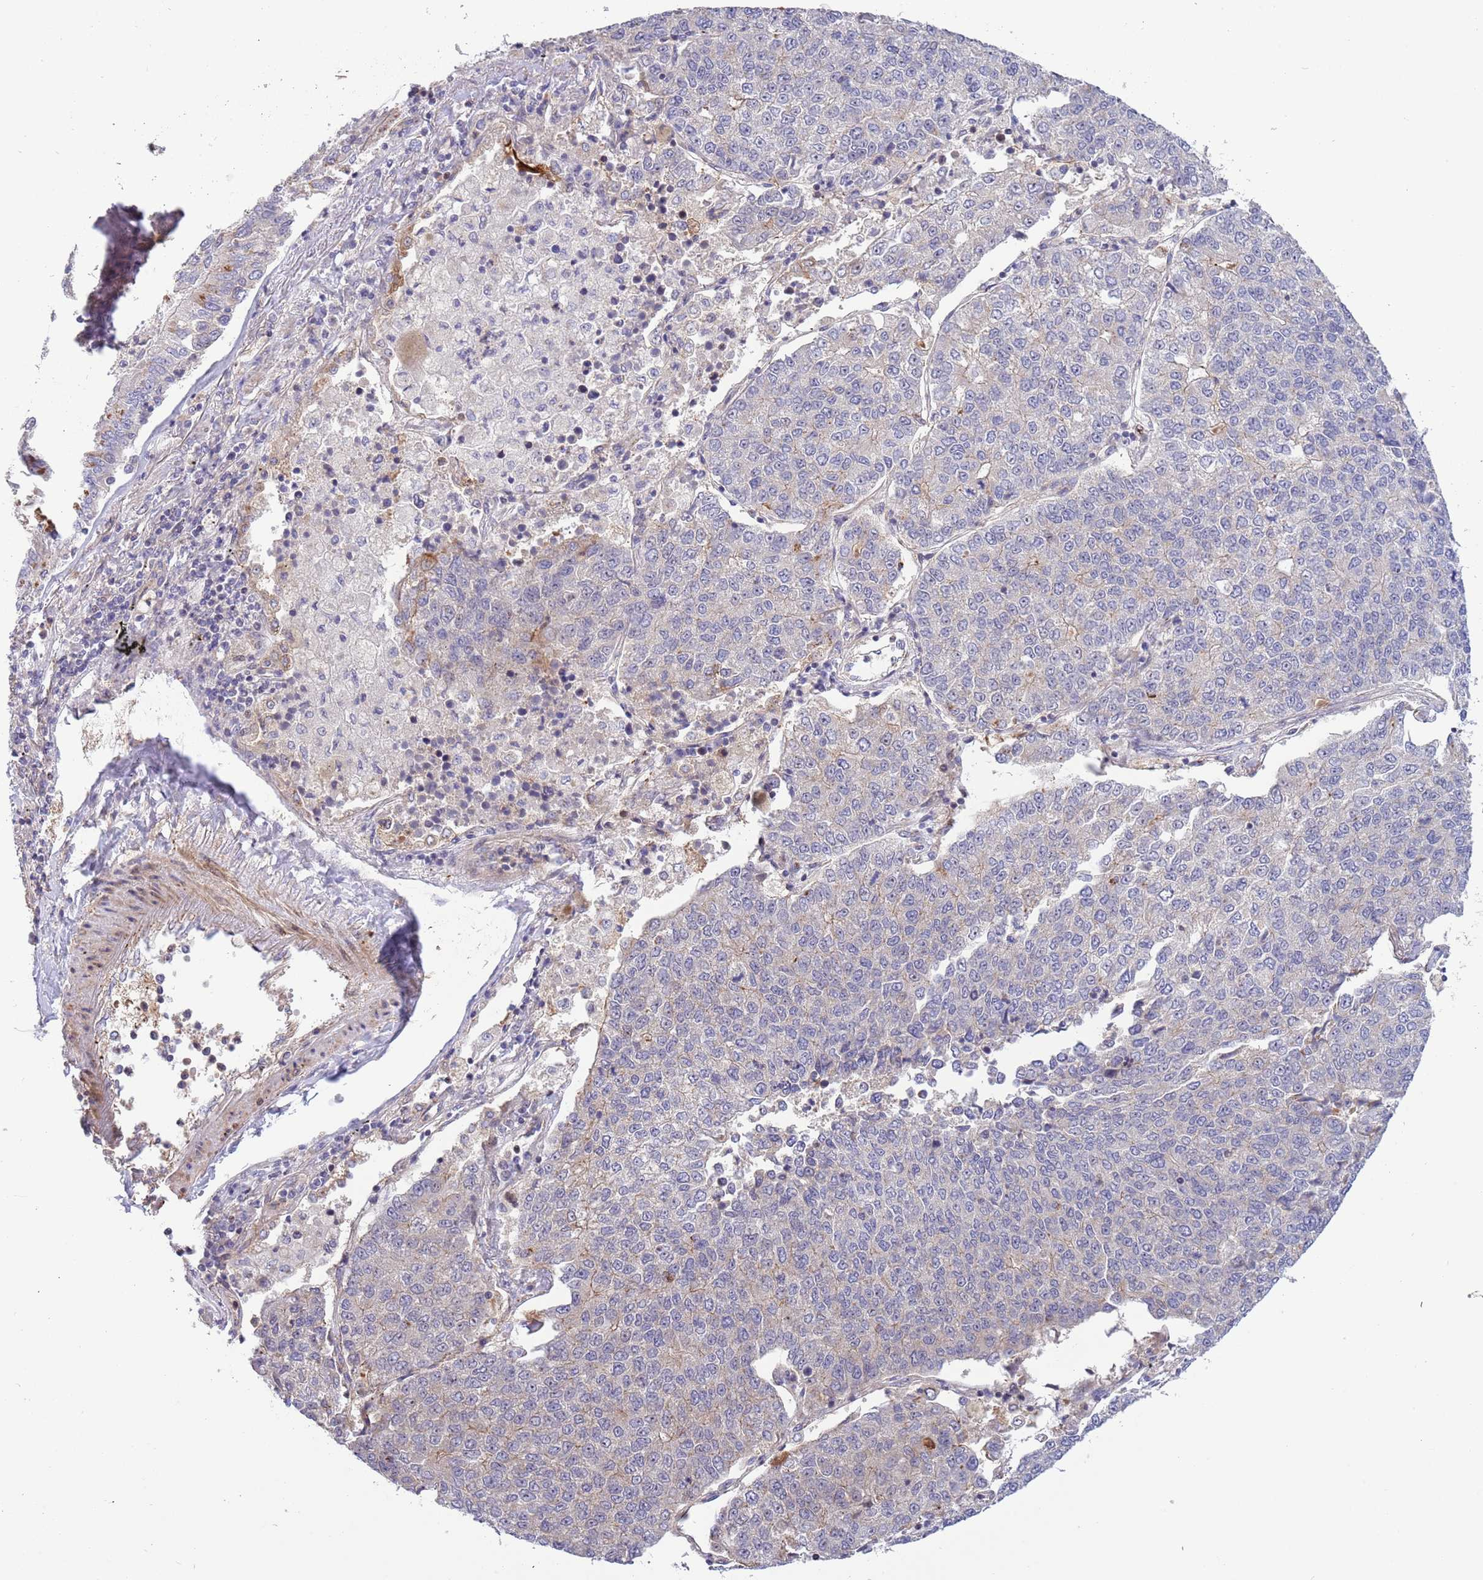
{"staining": {"intensity": "moderate", "quantity": "<25%", "location": "cytoplasmic/membranous"}, "tissue": "lung cancer", "cell_type": "Tumor cells", "image_type": "cancer", "snomed": [{"axis": "morphology", "description": "Squamous cell carcinoma, NOS"}, {"axis": "topography", "description": "Lung"}], "caption": "The photomicrograph exhibits immunohistochemical staining of lung cancer. There is moderate cytoplasmic/membranous staining is present in approximately <25% of tumor cells.", "gene": "ITGB6", "patient": {"sex": "female", "age": 70}}